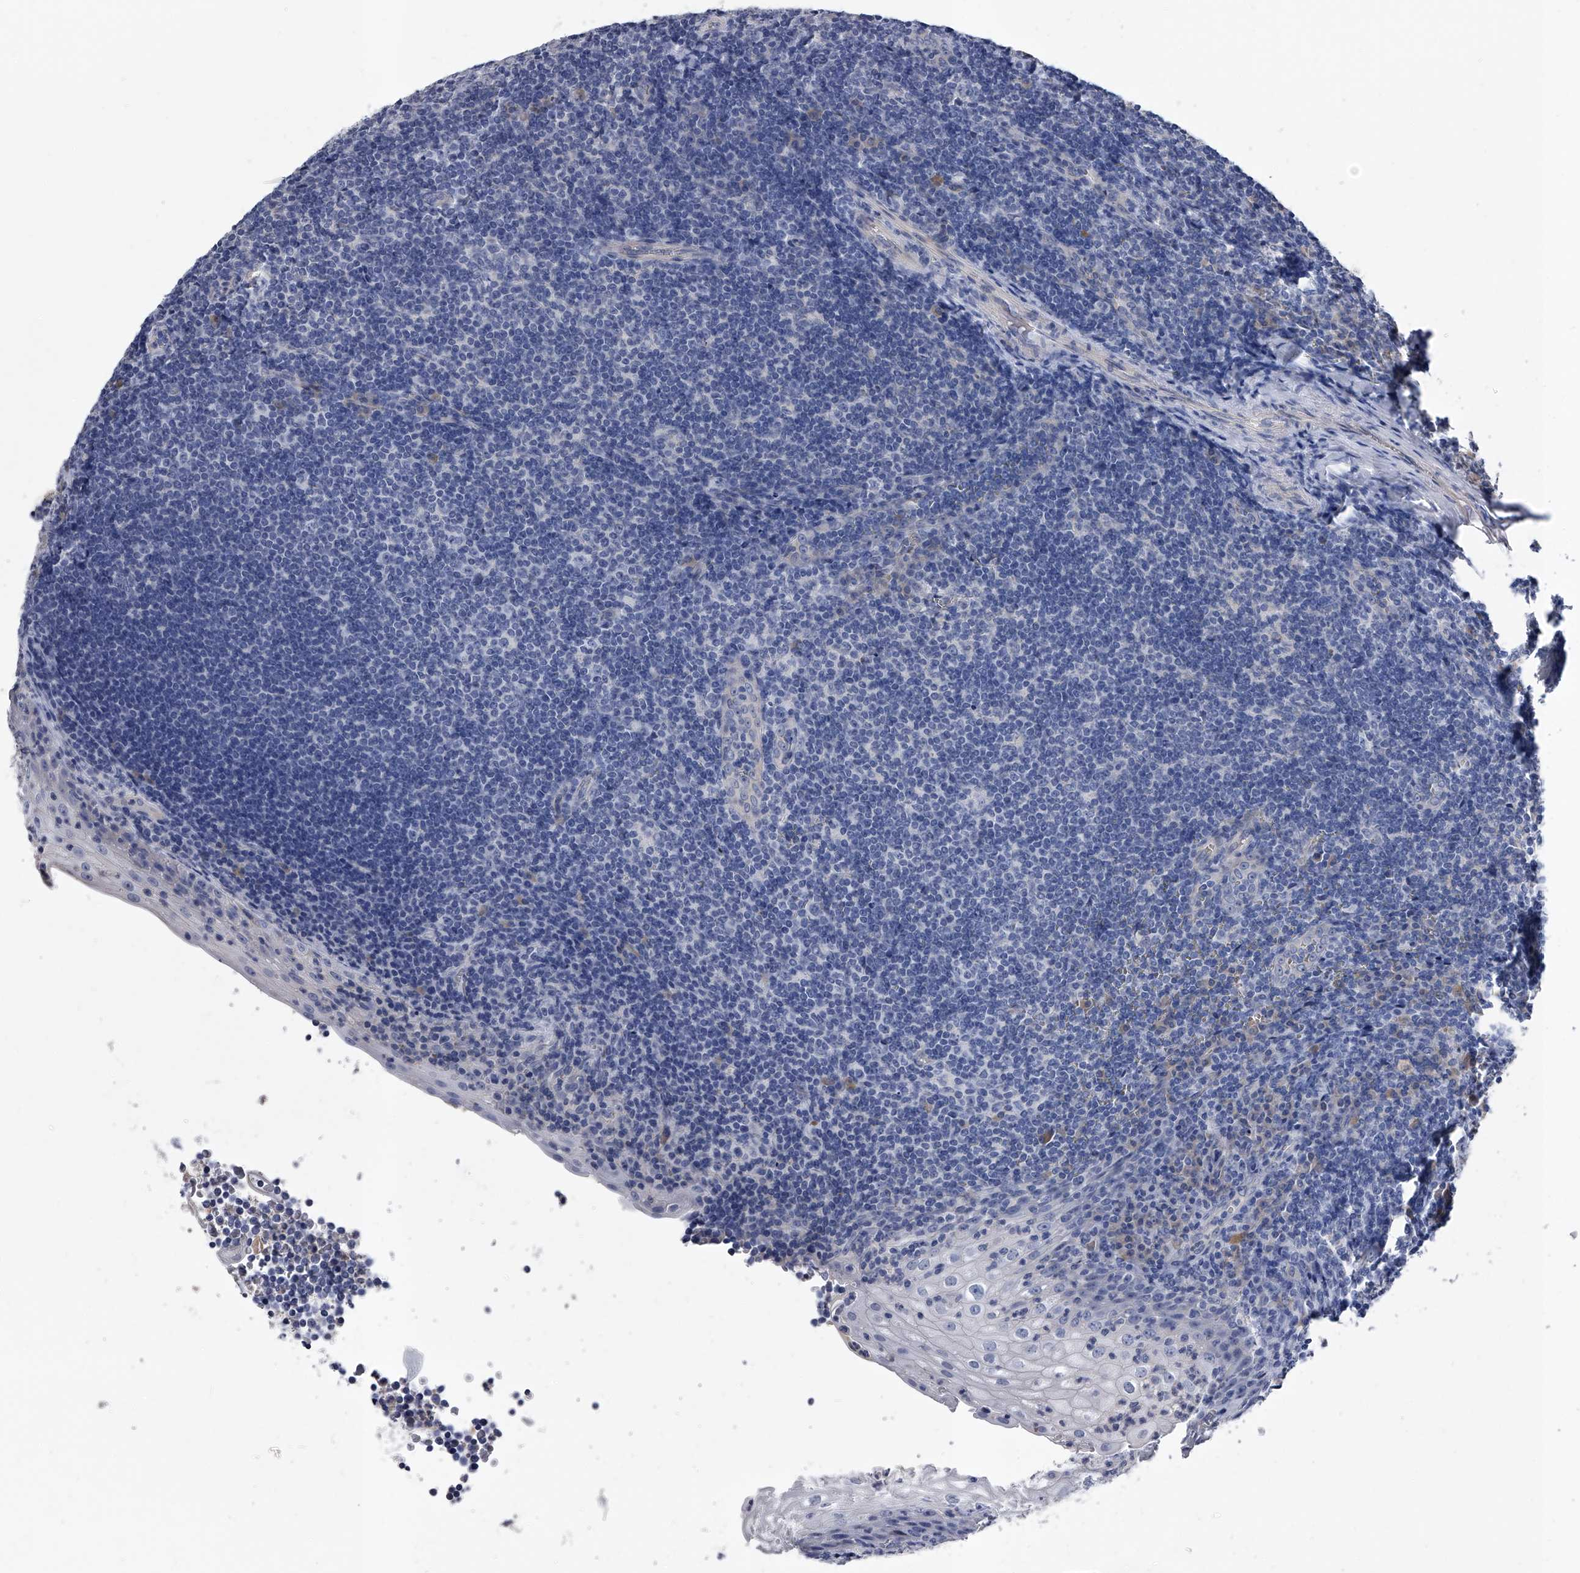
{"staining": {"intensity": "negative", "quantity": "none", "location": "none"}, "tissue": "tonsil", "cell_type": "Germinal center cells", "image_type": "normal", "snomed": [{"axis": "morphology", "description": "Normal tissue, NOS"}, {"axis": "topography", "description": "Tonsil"}], "caption": "Protein analysis of normal tonsil demonstrates no significant positivity in germinal center cells.", "gene": "EFCAB7", "patient": {"sex": "male", "age": 37}}